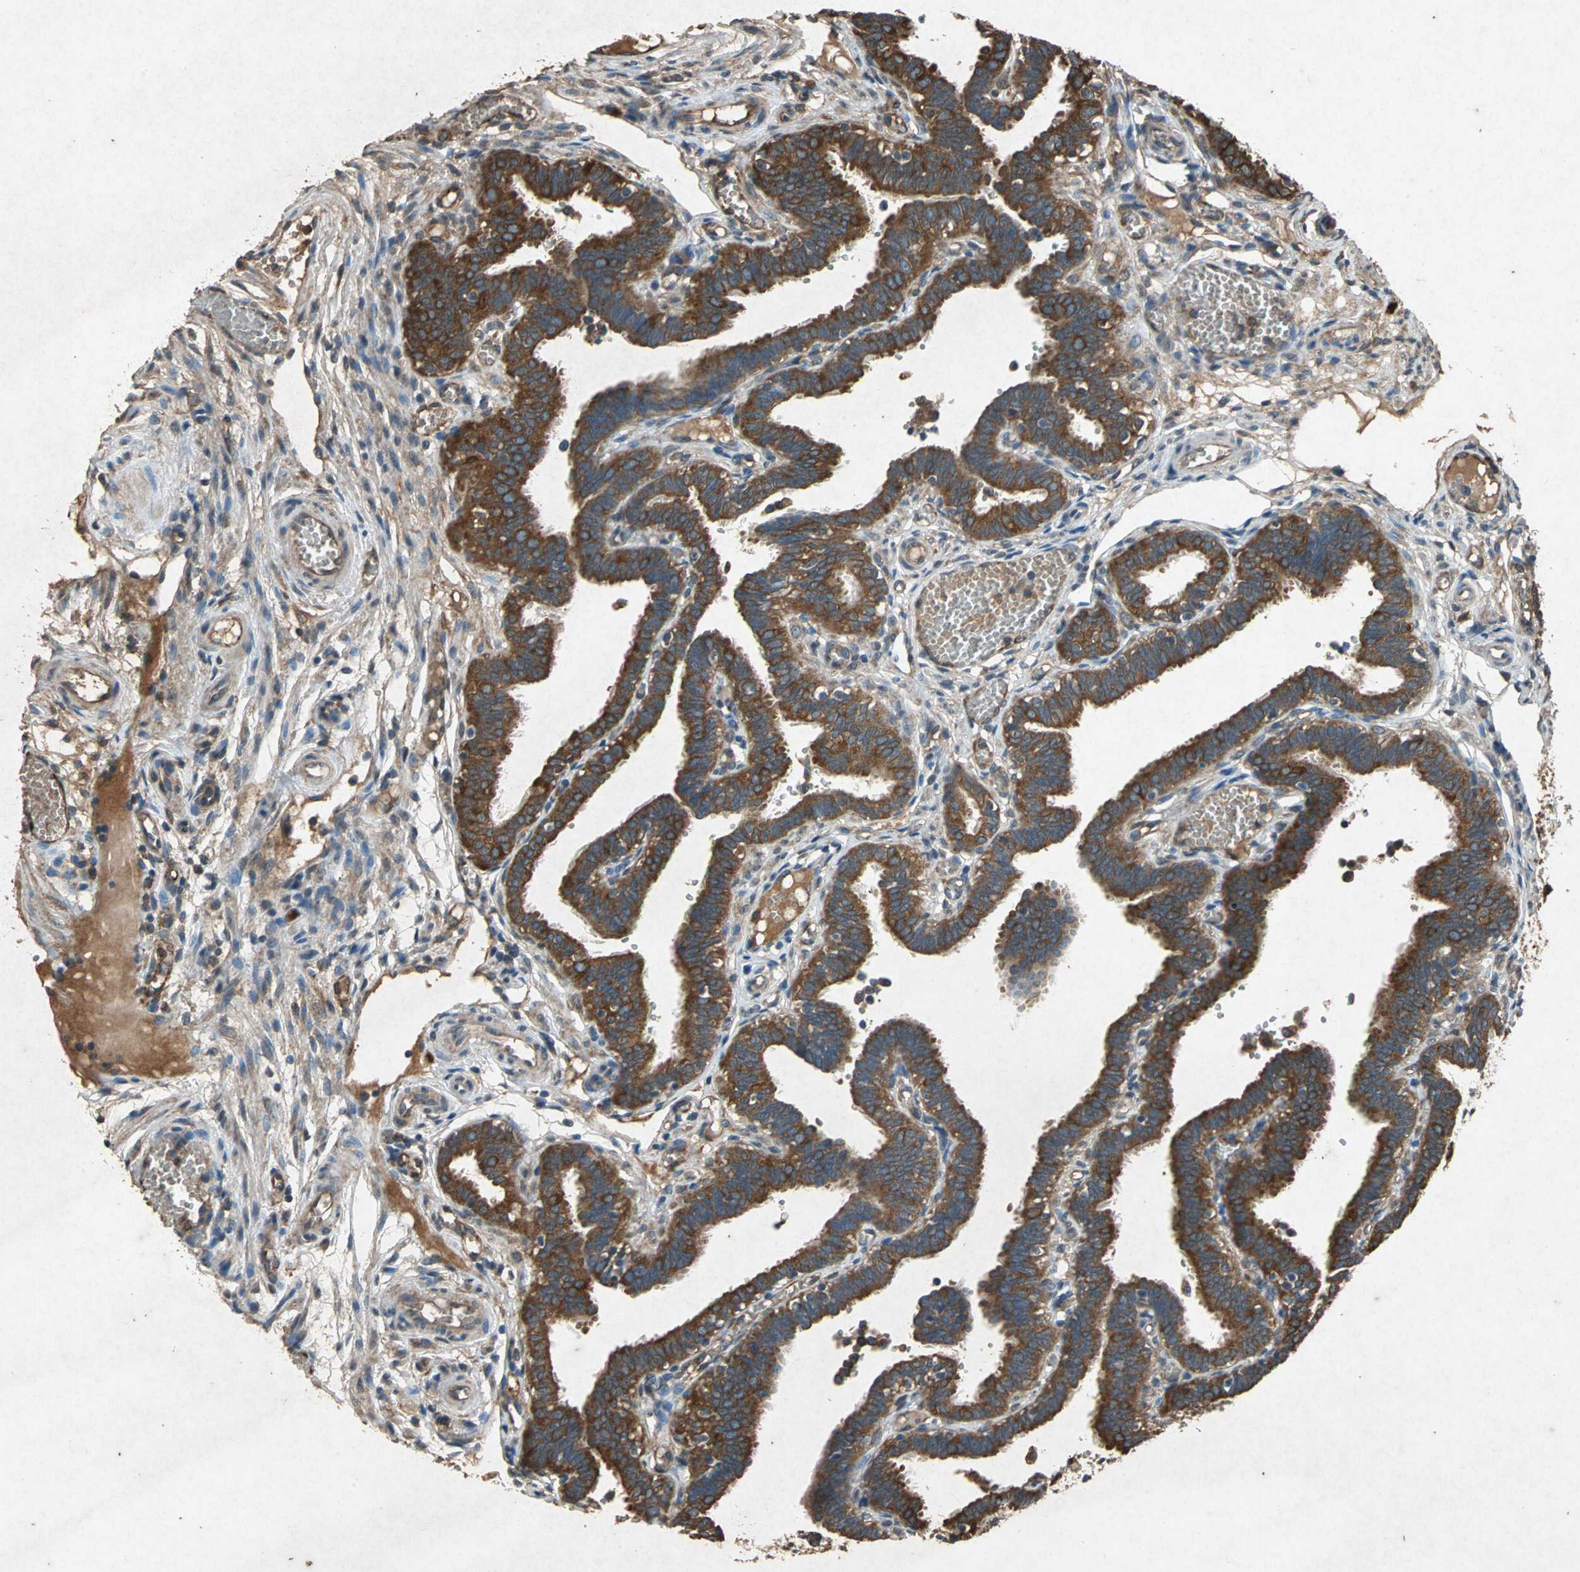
{"staining": {"intensity": "strong", "quantity": ">75%", "location": "cytoplasmic/membranous"}, "tissue": "fallopian tube", "cell_type": "Glandular cells", "image_type": "normal", "snomed": [{"axis": "morphology", "description": "Normal tissue, NOS"}, {"axis": "topography", "description": "Fallopian tube"}], "caption": "Immunohistochemistry staining of normal fallopian tube, which reveals high levels of strong cytoplasmic/membranous staining in about >75% of glandular cells indicating strong cytoplasmic/membranous protein expression. The staining was performed using DAB (brown) for protein detection and nuclei were counterstained in hematoxylin (blue).", "gene": "HSP90AB1", "patient": {"sex": "female", "age": 29}}